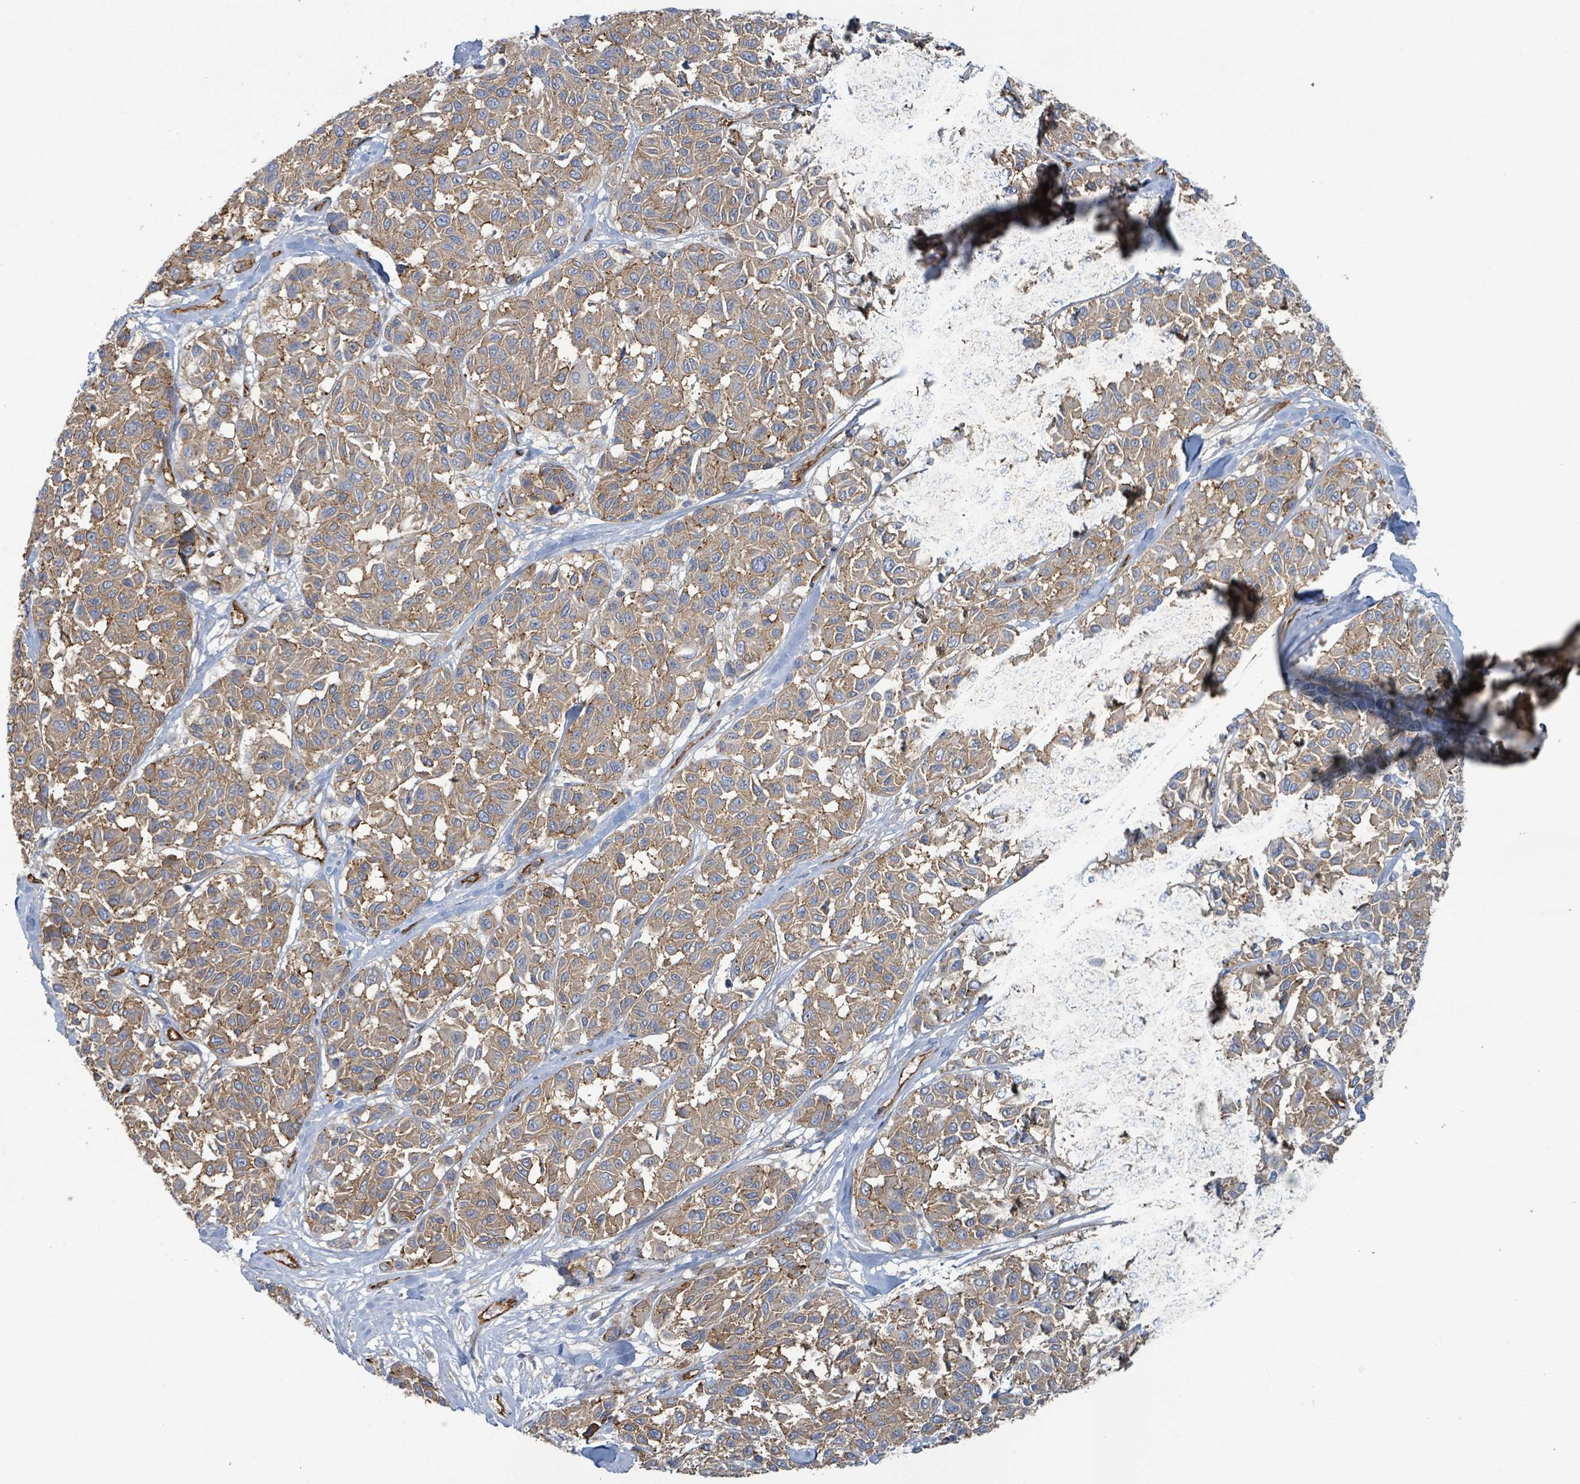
{"staining": {"intensity": "moderate", "quantity": ">75%", "location": "cytoplasmic/membranous"}, "tissue": "melanoma", "cell_type": "Tumor cells", "image_type": "cancer", "snomed": [{"axis": "morphology", "description": "Malignant melanoma, NOS"}, {"axis": "topography", "description": "Skin"}], "caption": "Moderate cytoplasmic/membranous protein staining is present in approximately >75% of tumor cells in malignant melanoma.", "gene": "LDOC1", "patient": {"sex": "female", "age": 66}}